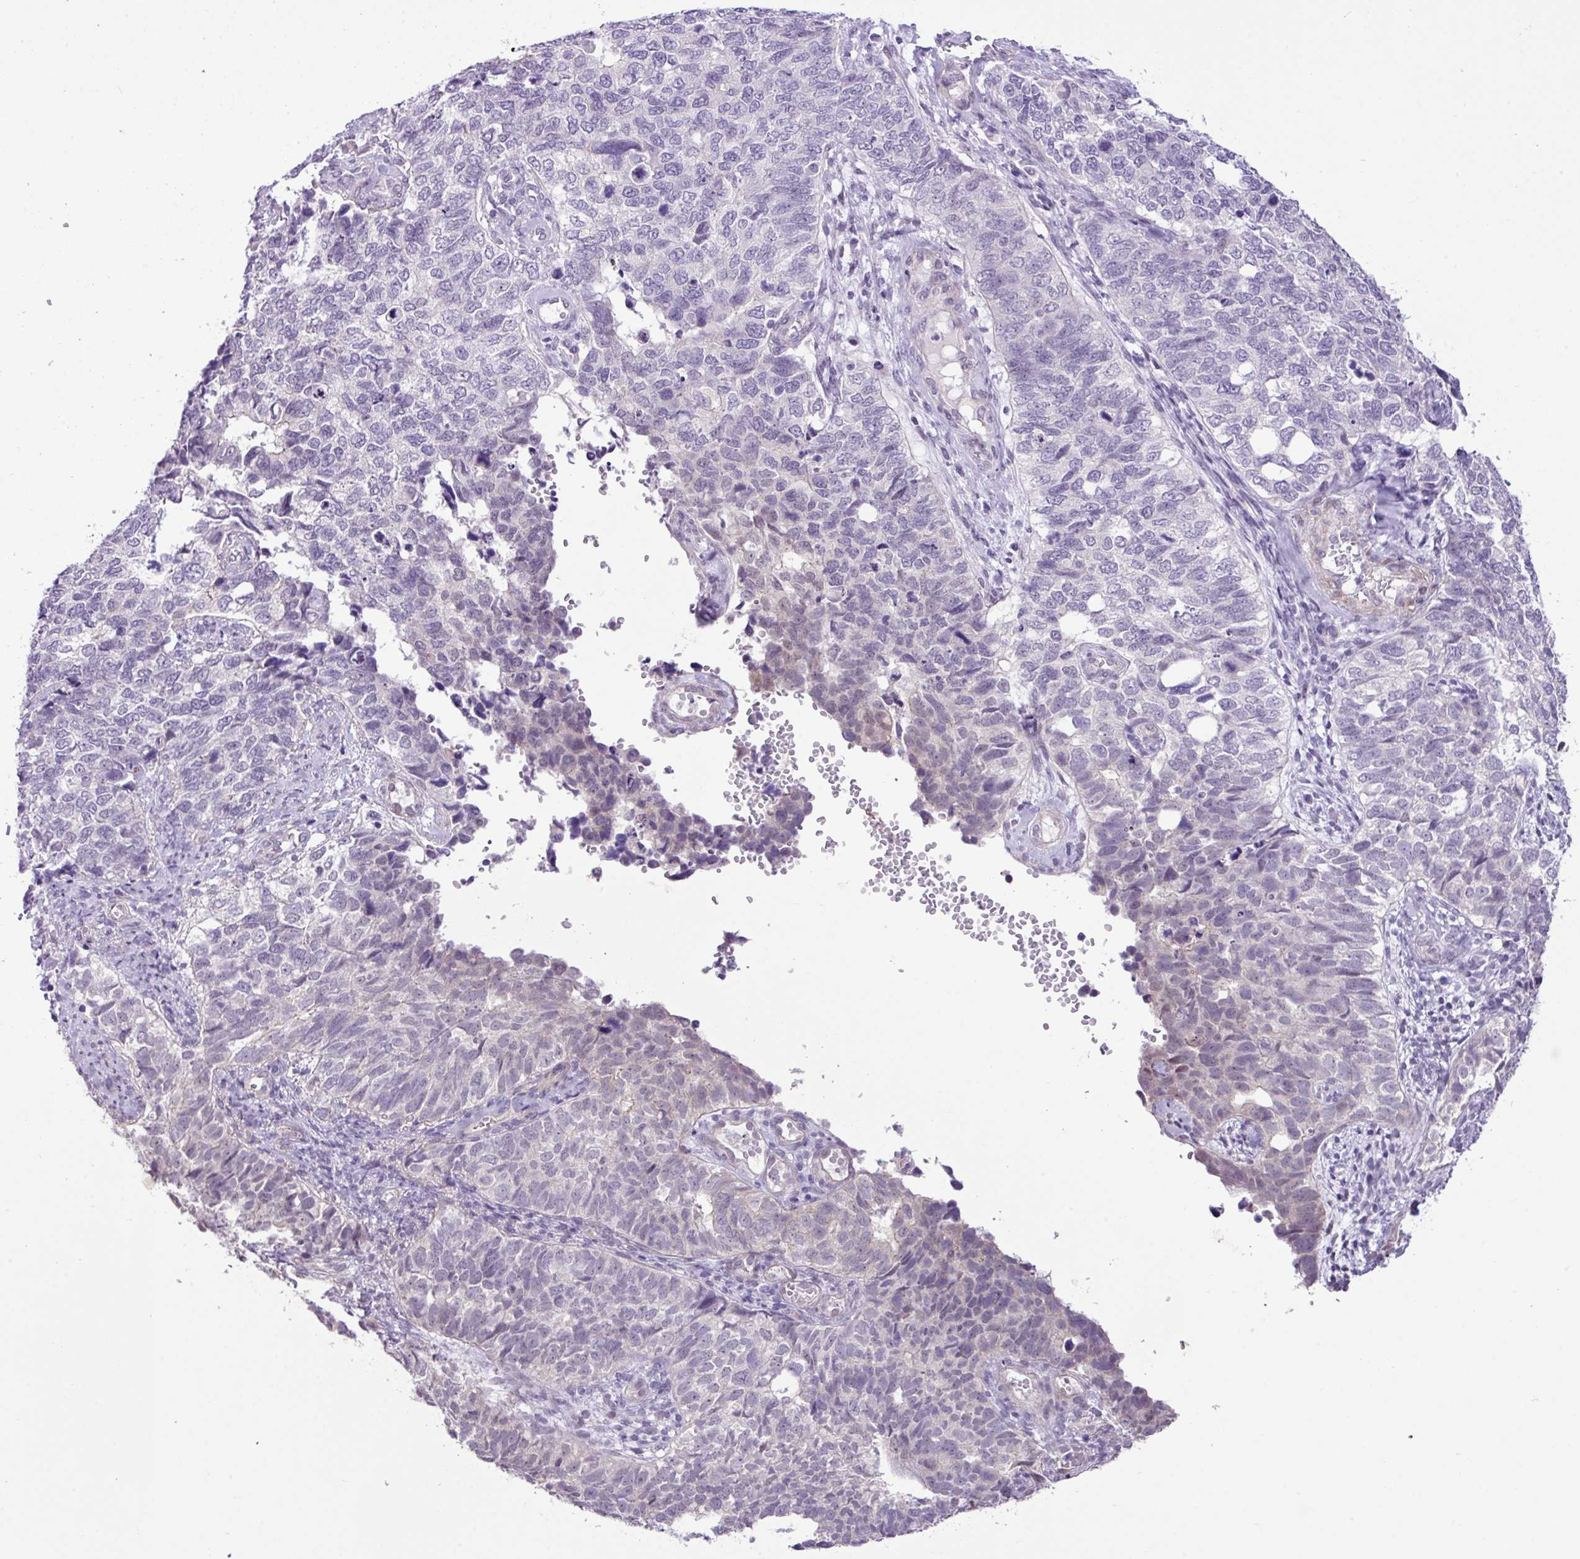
{"staining": {"intensity": "negative", "quantity": "none", "location": "none"}, "tissue": "cervical cancer", "cell_type": "Tumor cells", "image_type": "cancer", "snomed": [{"axis": "morphology", "description": "Squamous cell carcinoma, NOS"}, {"axis": "topography", "description": "Cervix"}], "caption": "Image shows no protein staining in tumor cells of squamous cell carcinoma (cervical) tissue. (Brightfield microscopy of DAB IHC at high magnification).", "gene": "YLPM1", "patient": {"sex": "female", "age": 63}}